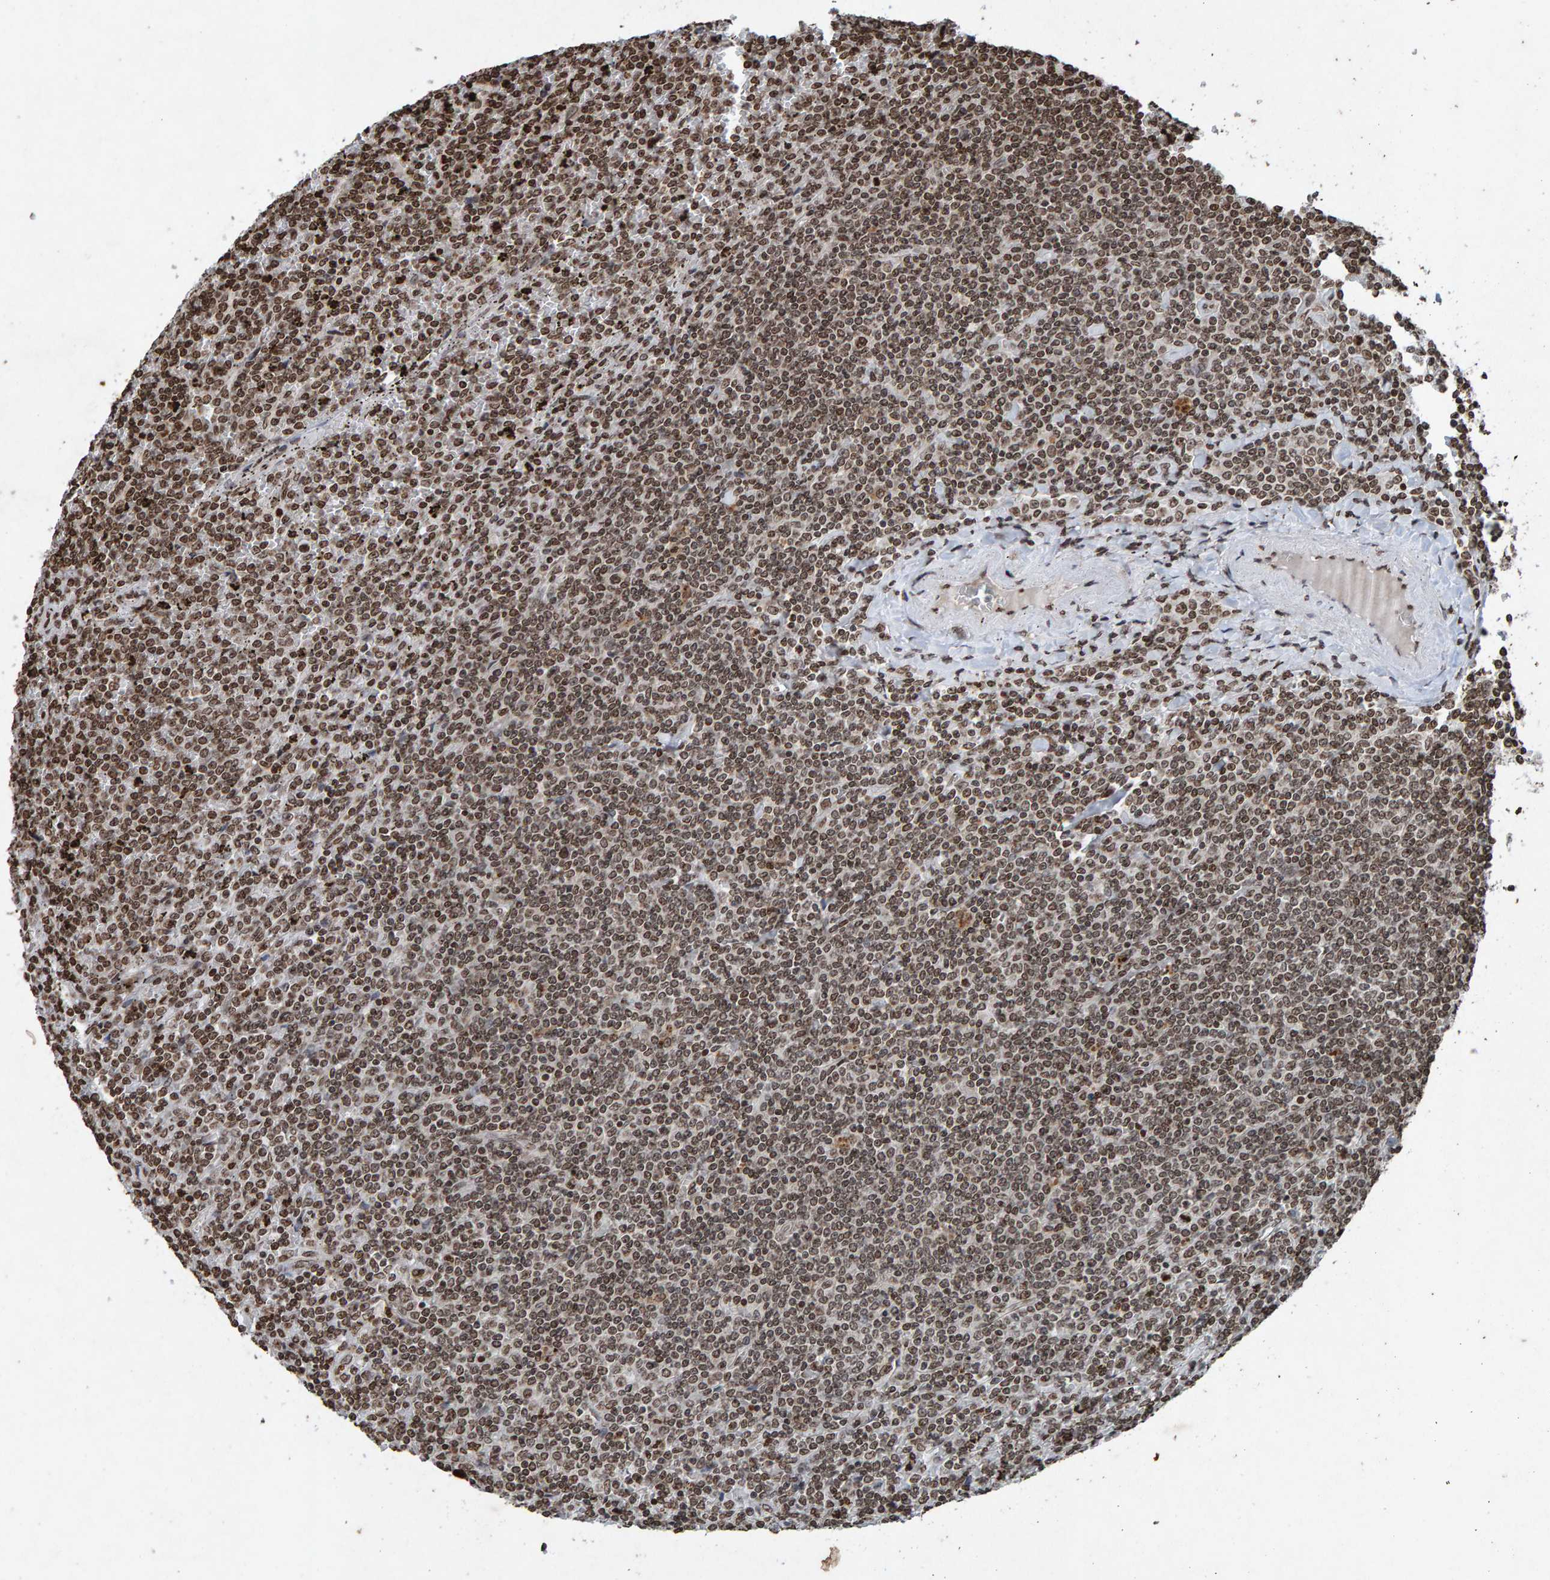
{"staining": {"intensity": "moderate", "quantity": ">75%", "location": "nuclear"}, "tissue": "lymphoma", "cell_type": "Tumor cells", "image_type": "cancer", "snomed": [{"axis": "morphology", "description": "Malignant lymphoma, non-Hodgkin's type, Low grade"}, {"axis": "topography", "description": "Spleen"}], "caption": "Immunohistochemical staining of human lymphoma shows moderate nuclear protein expression in approximately >75% of tumor cells. The protein is shown in brown color, while the nuclei are stained blue.", "gene": "H2AZ1", "patient": {"sex": "female", "age": 19}}